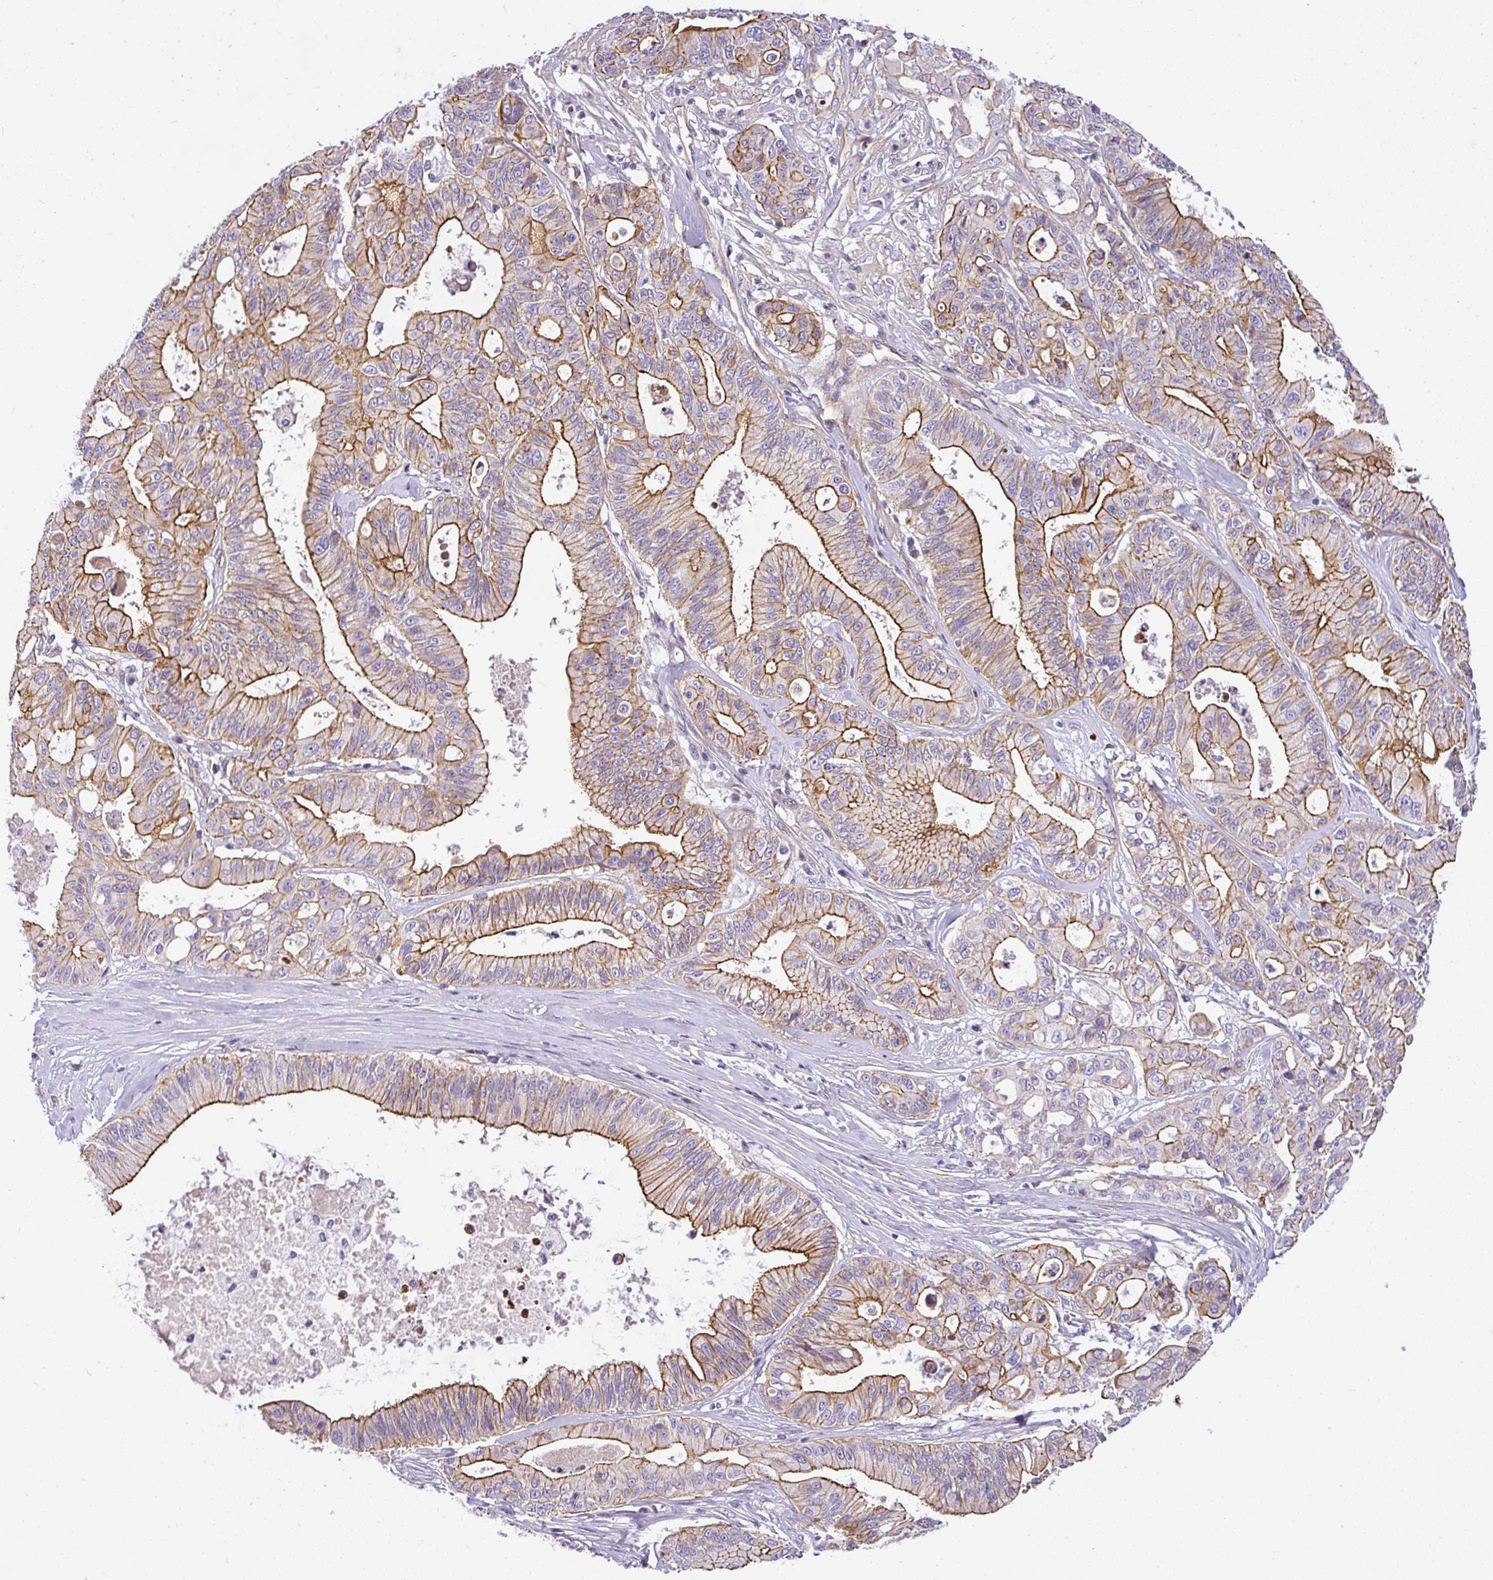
{"staining": {"intensity": "moderate", "quantity": ">75%", "location": "cytoplasmic/membranous"}, "tissue": "ovarian cancer", "cell_type": "Tumor cells", "image_type": "cancer", "snomed": [{"axis": "morphology", "description": "Cystadenocarcinoma, mucinous, NOS"}, {"axis": "topography", "description": "Ovary"}], "caption": "Protein staining reveals moderate cytoplasmic/membranous expression in about >75% of tumor cells in ovarian cancer.", "gene": "OR11H4", "patient": {"sex": "female", "age": 70}}